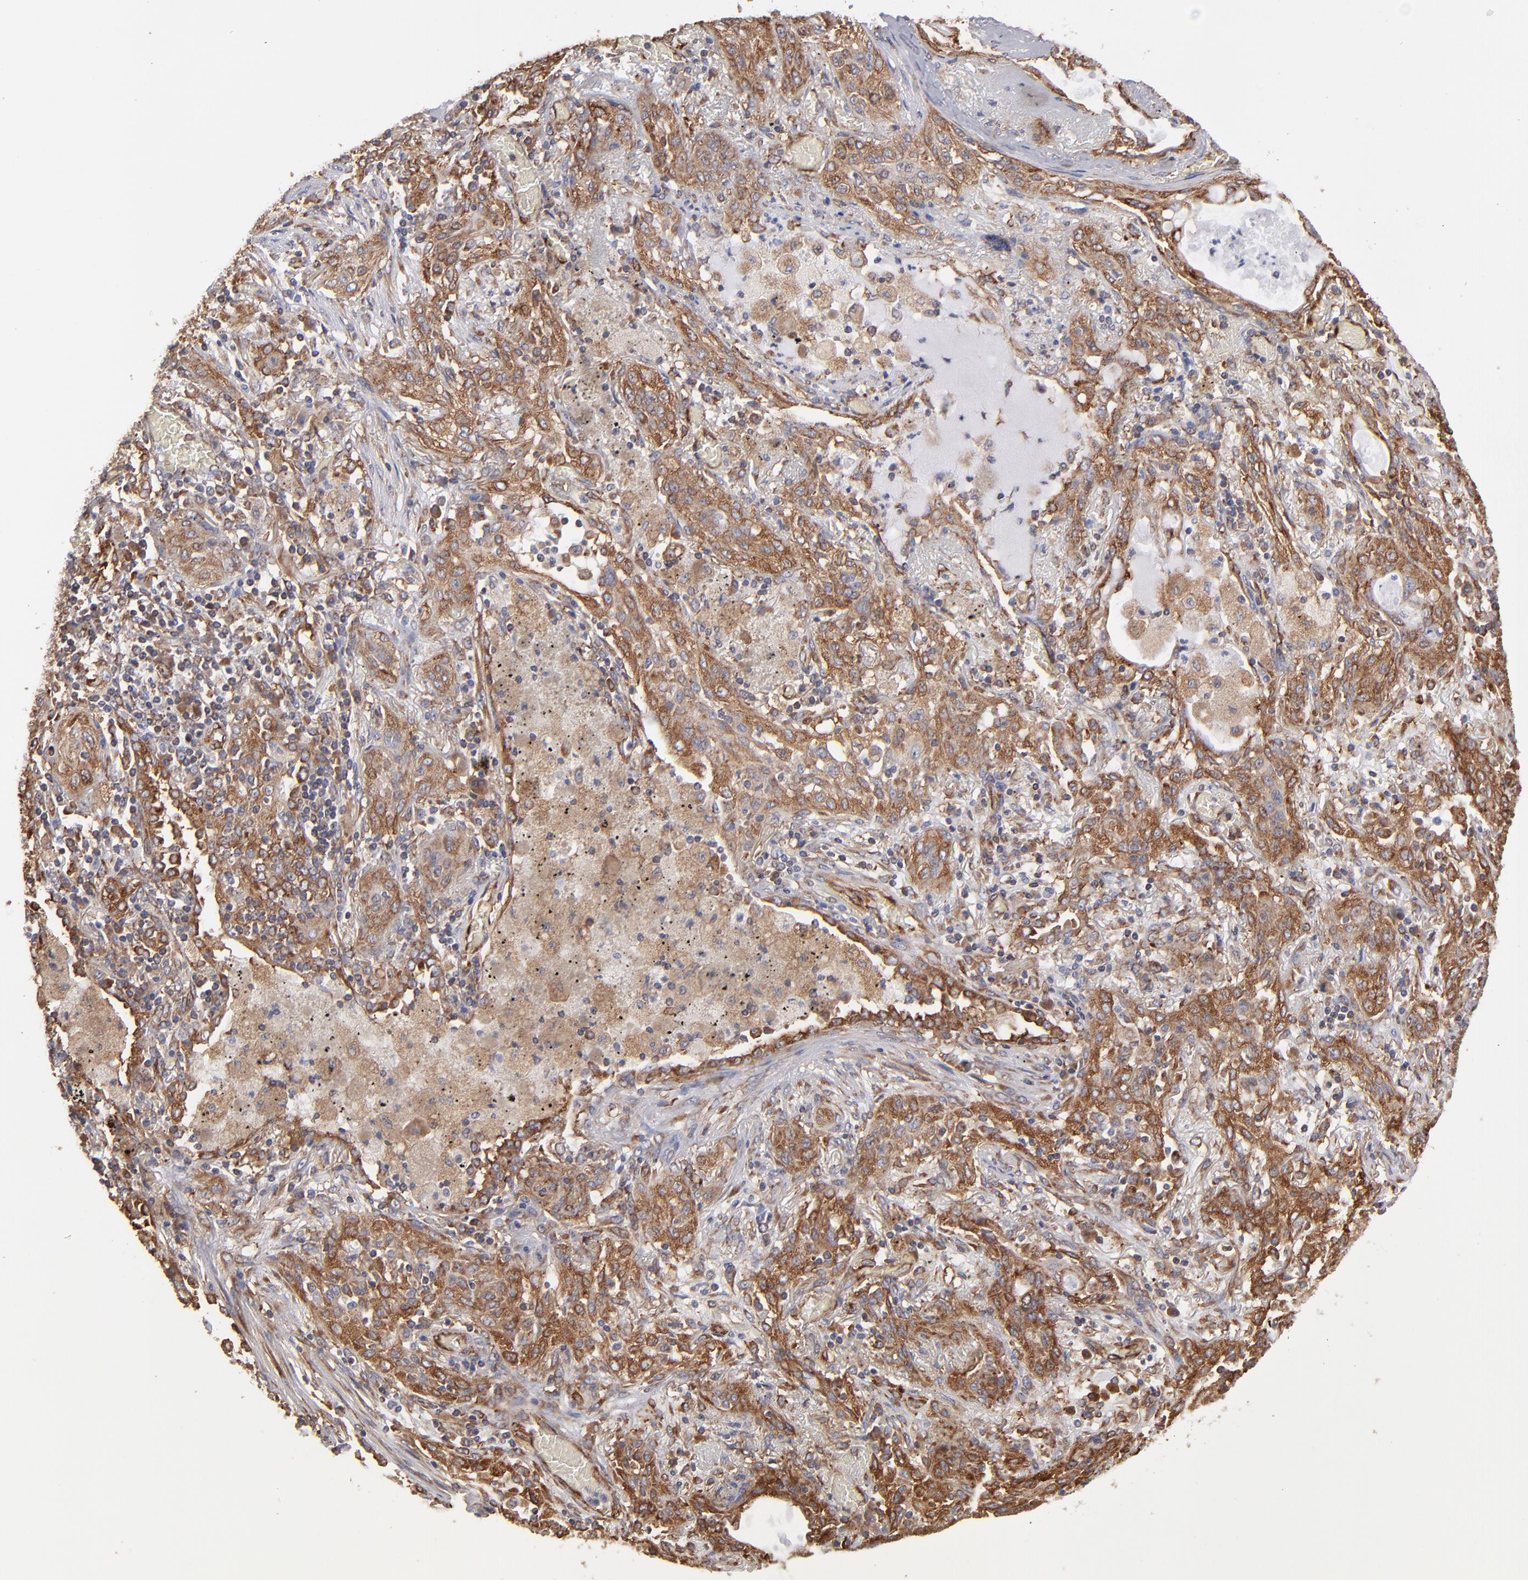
{"staining": {"intensity": "moderate", "quantity": ">75%", "location": "cytoplasmic/membranous"}, "tissue": "lung cancer", "cell_type": "Tumor cells", "image_type": "cancer", "snomed": [{"axis": "morphology", "description": "Squamous cell carcinoma, NOS"}, {"axis": "topography", "description": "Lung"}], "caption": "Immunohistochemical staining of lung cancer (squamous cell carcinoma) exhibits moderate cytoplasmic/membranous protein expression in about >75% of tumor cells. Nuclei are stained in blue.", "gene": "KTN1", "patient": {"sex": "female", "age": 47}}